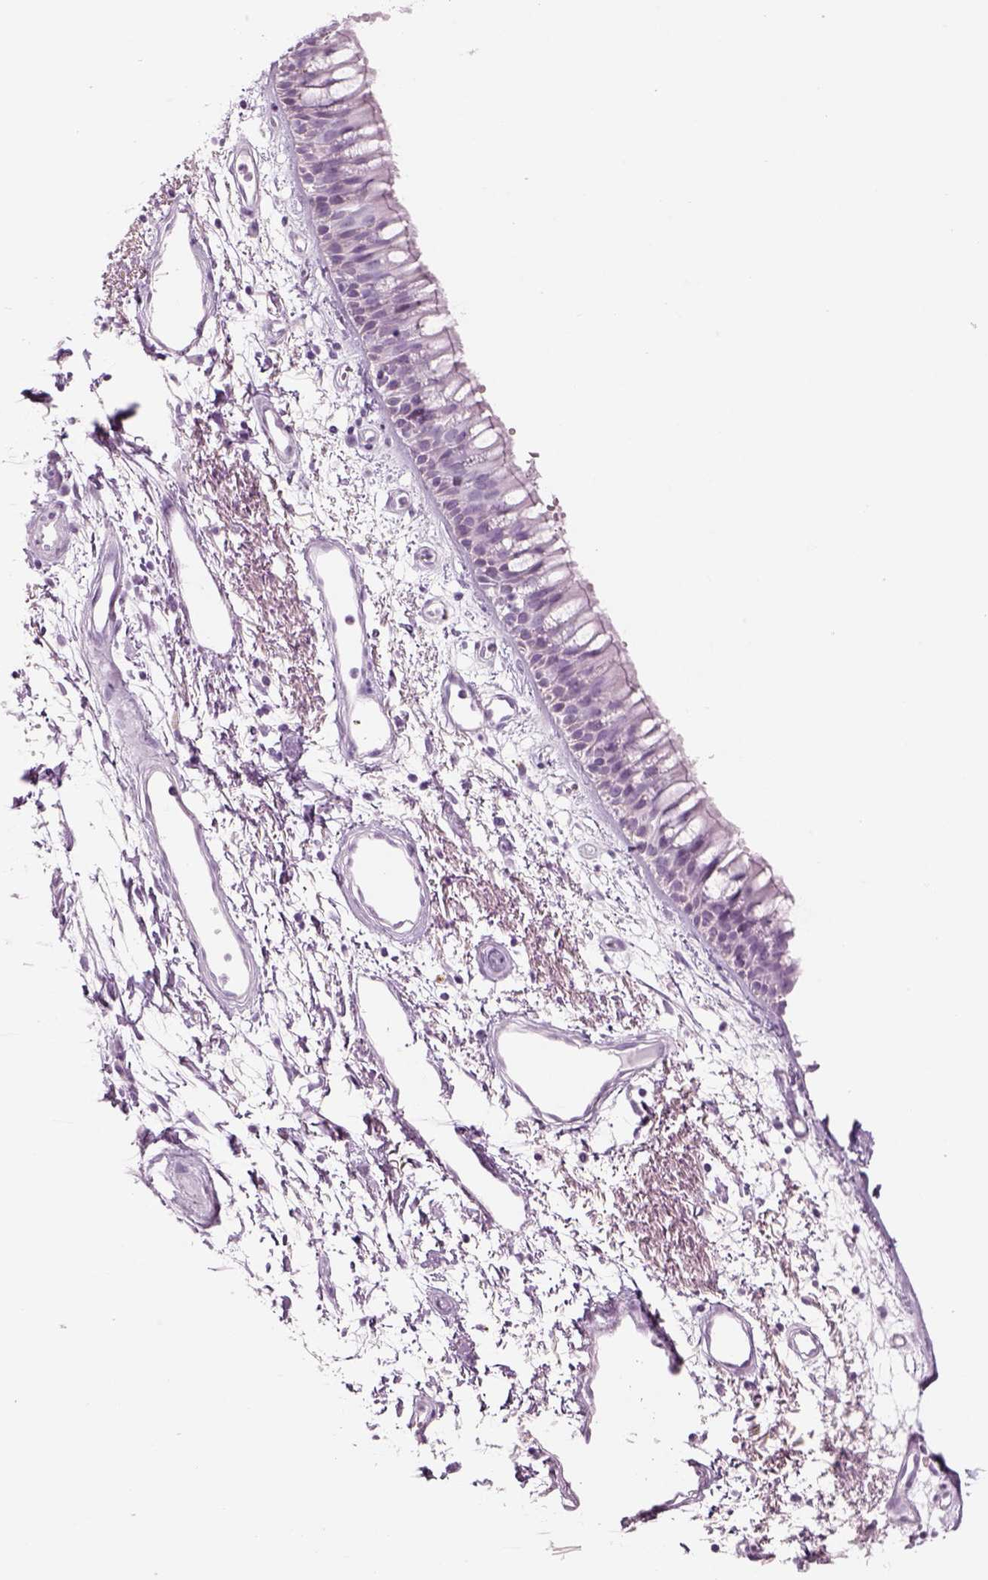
{"staining": {"intensity": "negative", "quantity": "none", "location": "none"}, "tissue": "bronchus", "cell_type": "Respiratory epithelial cells", "image_type": "normal", "snomed": [{"axis": "morphology", "description": "Normal tissue, NOS"}, {"axis": "morphology", "description": "Squamous cell carcinoma, NOS"}, {"axis": "topography", "description": "Cartilage tissue"}, {"axis": "topography", "description": "Bronchus"}, {"axis": "topography", "description": "Lung"}], "caption": "This is an IHC image of normal bronchus. There is no positivity in respiratory epithelial cells.", "gene": "SAG", "patient": {"sex": "male", "age": 66}}